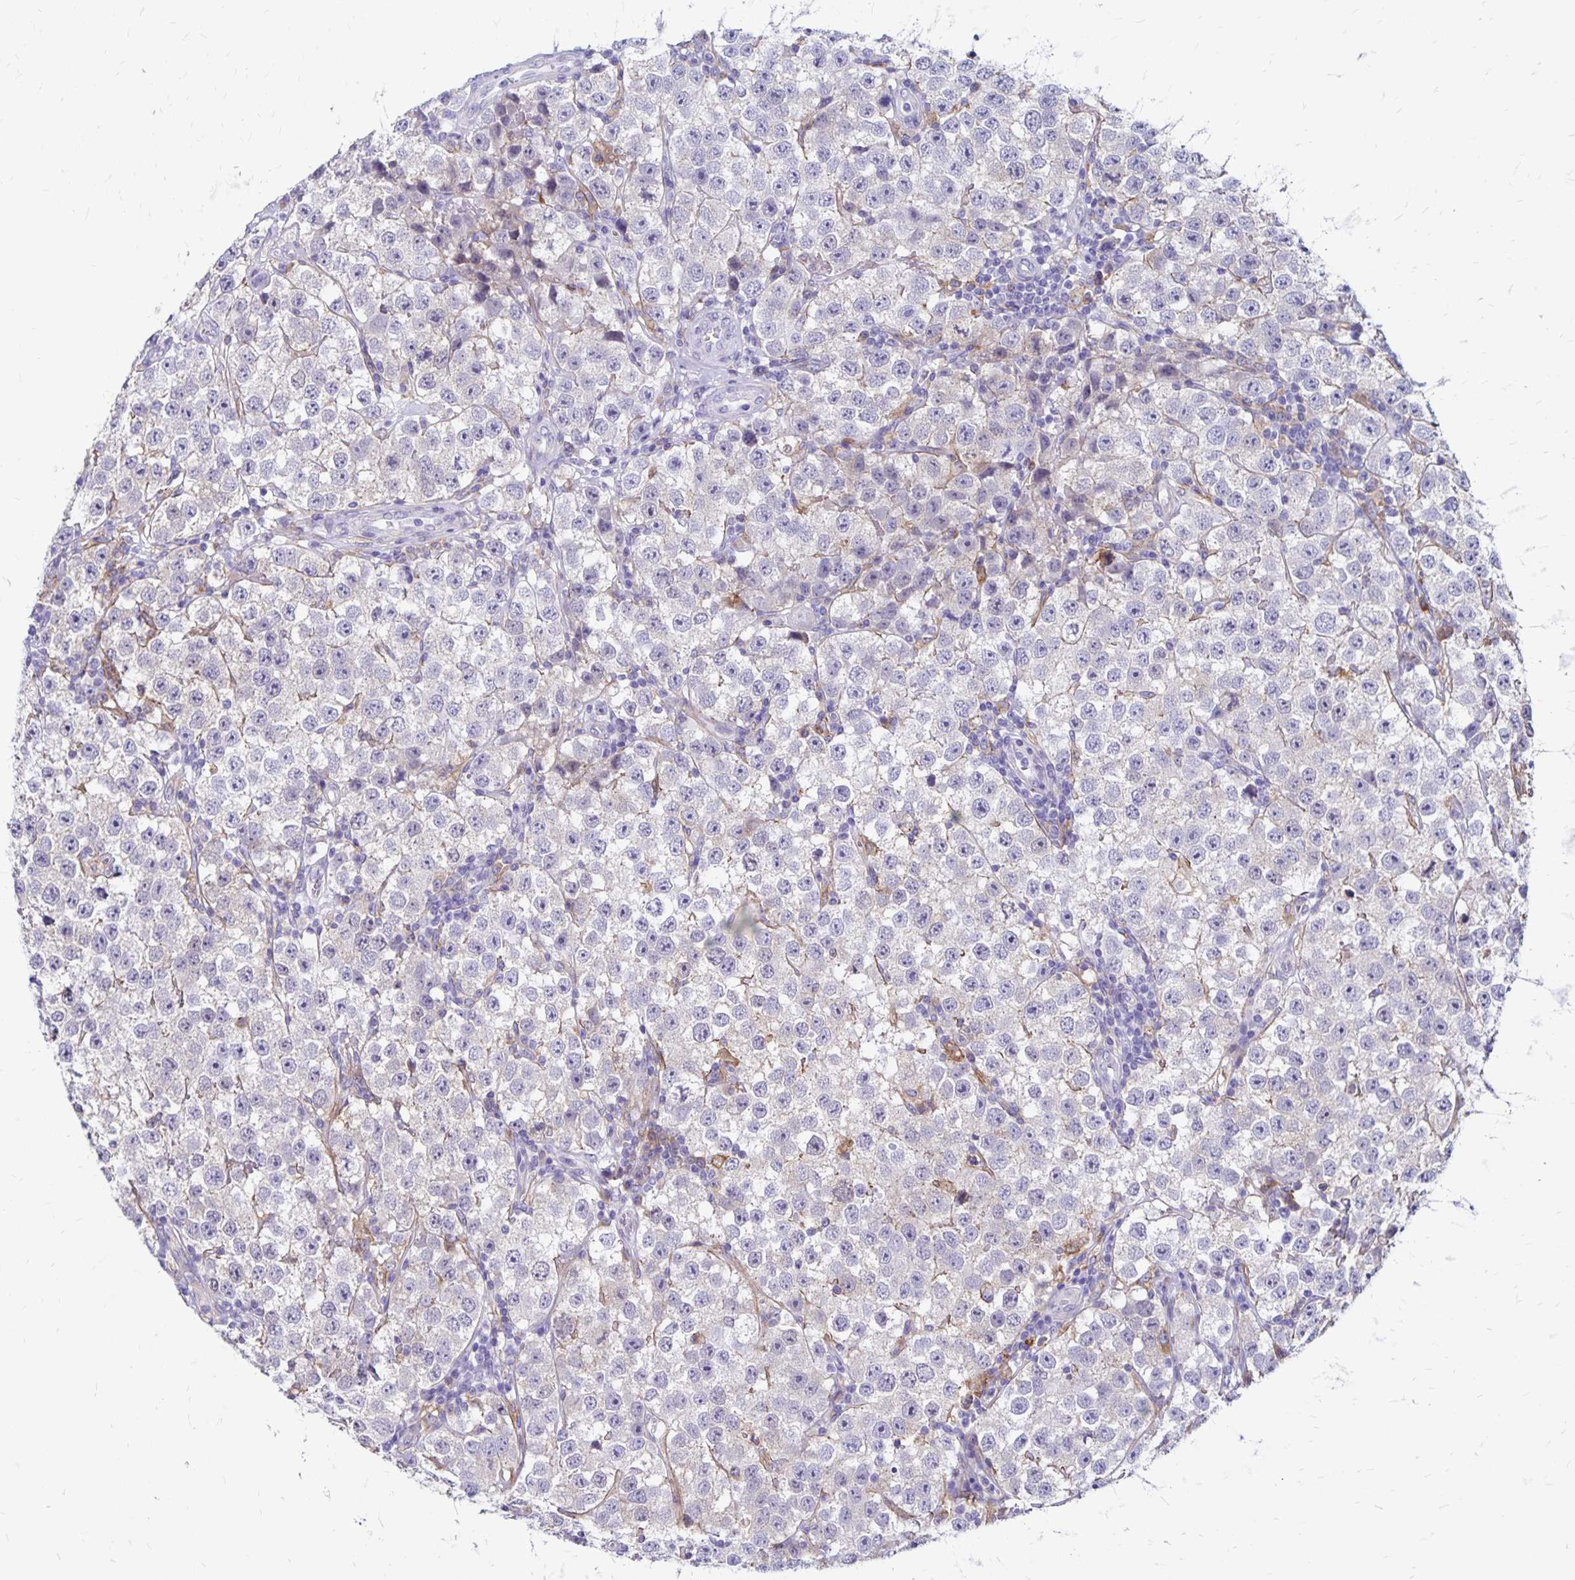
{"staining": {"intensity": "negative", "quantity": "none", "location": "none"}, "tissue": "testis cancer", "cell_type": "Tumor cells", "image_type": "cancer", "snomed": [{"axis": "morphology", "description": "Seminoma, NOS"}, {"axis": "topography", "description": "Testis"}], "caption": "An IHC micrograph of testis cancer (seminoma) is shown. There is no staining in tumor cells of testis cancer (seminoma).", "gene": "TNS3", "patient": {"sex": "male", "age": 34}}